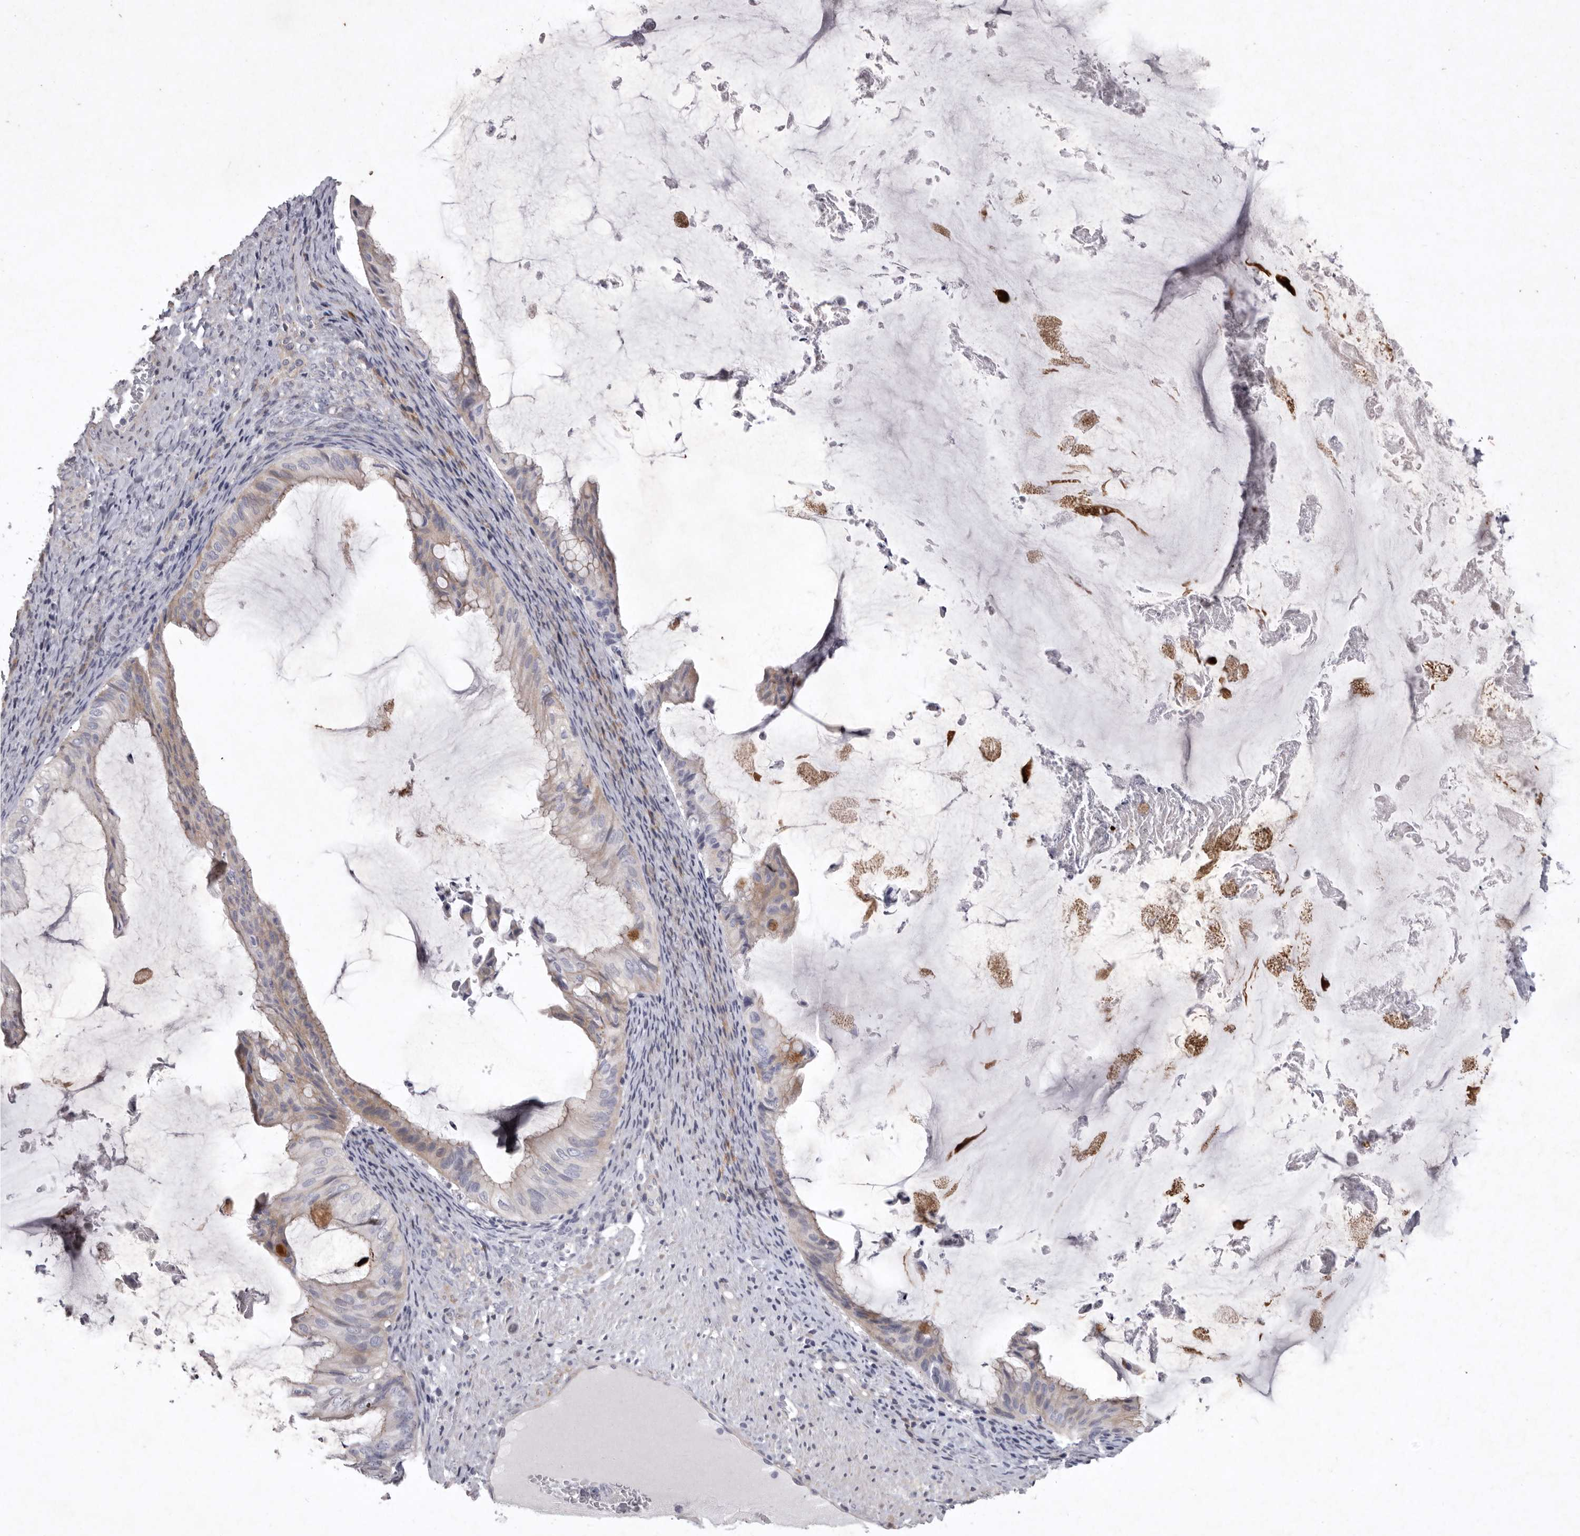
{"staining": {"intensity": "weak", "quantity": ">75%", "location": "cytoplasmic/membranous"}, "tissue": "ovarian cancer", "cell_type": "Tumor cells", "image_type": "cancer", "snomed": [{"axis": "morphology", "description": "Cystadenocarcinoma, mucinous, NOS"}, {"axis": "topography", "description": "Ovary"}], "caption": "Protein expression analysis of ovarian cancer (mucinous cystadenocarcinoma) displays weak cytoplasmic/membranous expression in about >75% of tumor cells. (IHC, brightfield microscopy, high magnification).", "gene": "NKAIN4", "patient": {"sex": "female", "age": 61}}